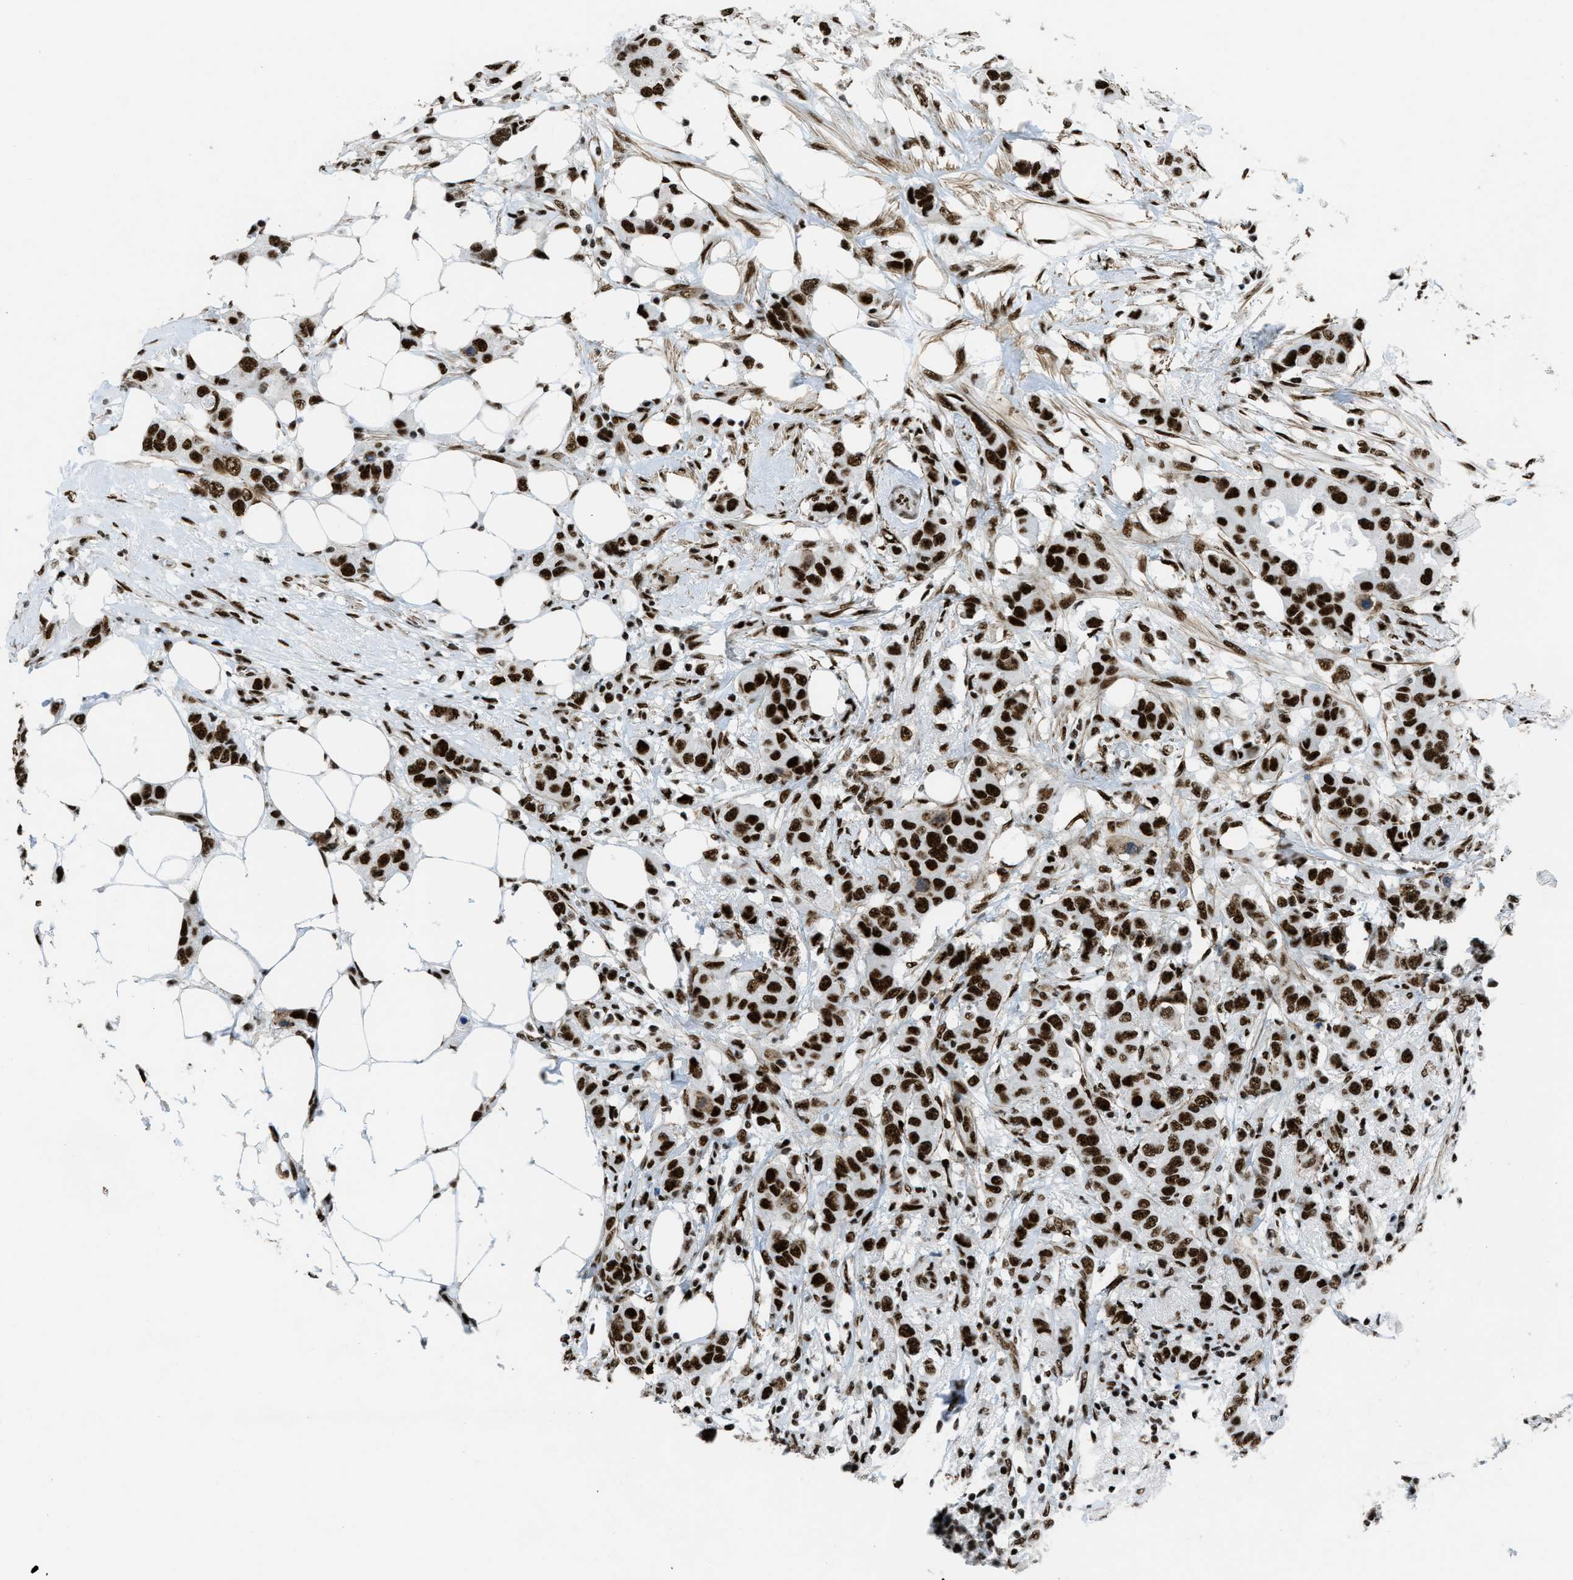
{"staining": {"intensity": "strong", "quantity": ">75%", "location": "nuclear"}, "tissue": "breast cancer", "cell_type": "Tumor cells", "image_type": "cancer", "snomed": [{"axis": "morphology", "description": "Duct carcinoma"}, {"axis": "topography", "description": "Breast"}], "caption": "Brown immunohistochemical staining in human breast cancer (intraductal carcinoma) displays strong nuclear expression in about >75% of tumor cells.", "gene": "ZNF207", "patient": {"sex": "female", "age": 50}}